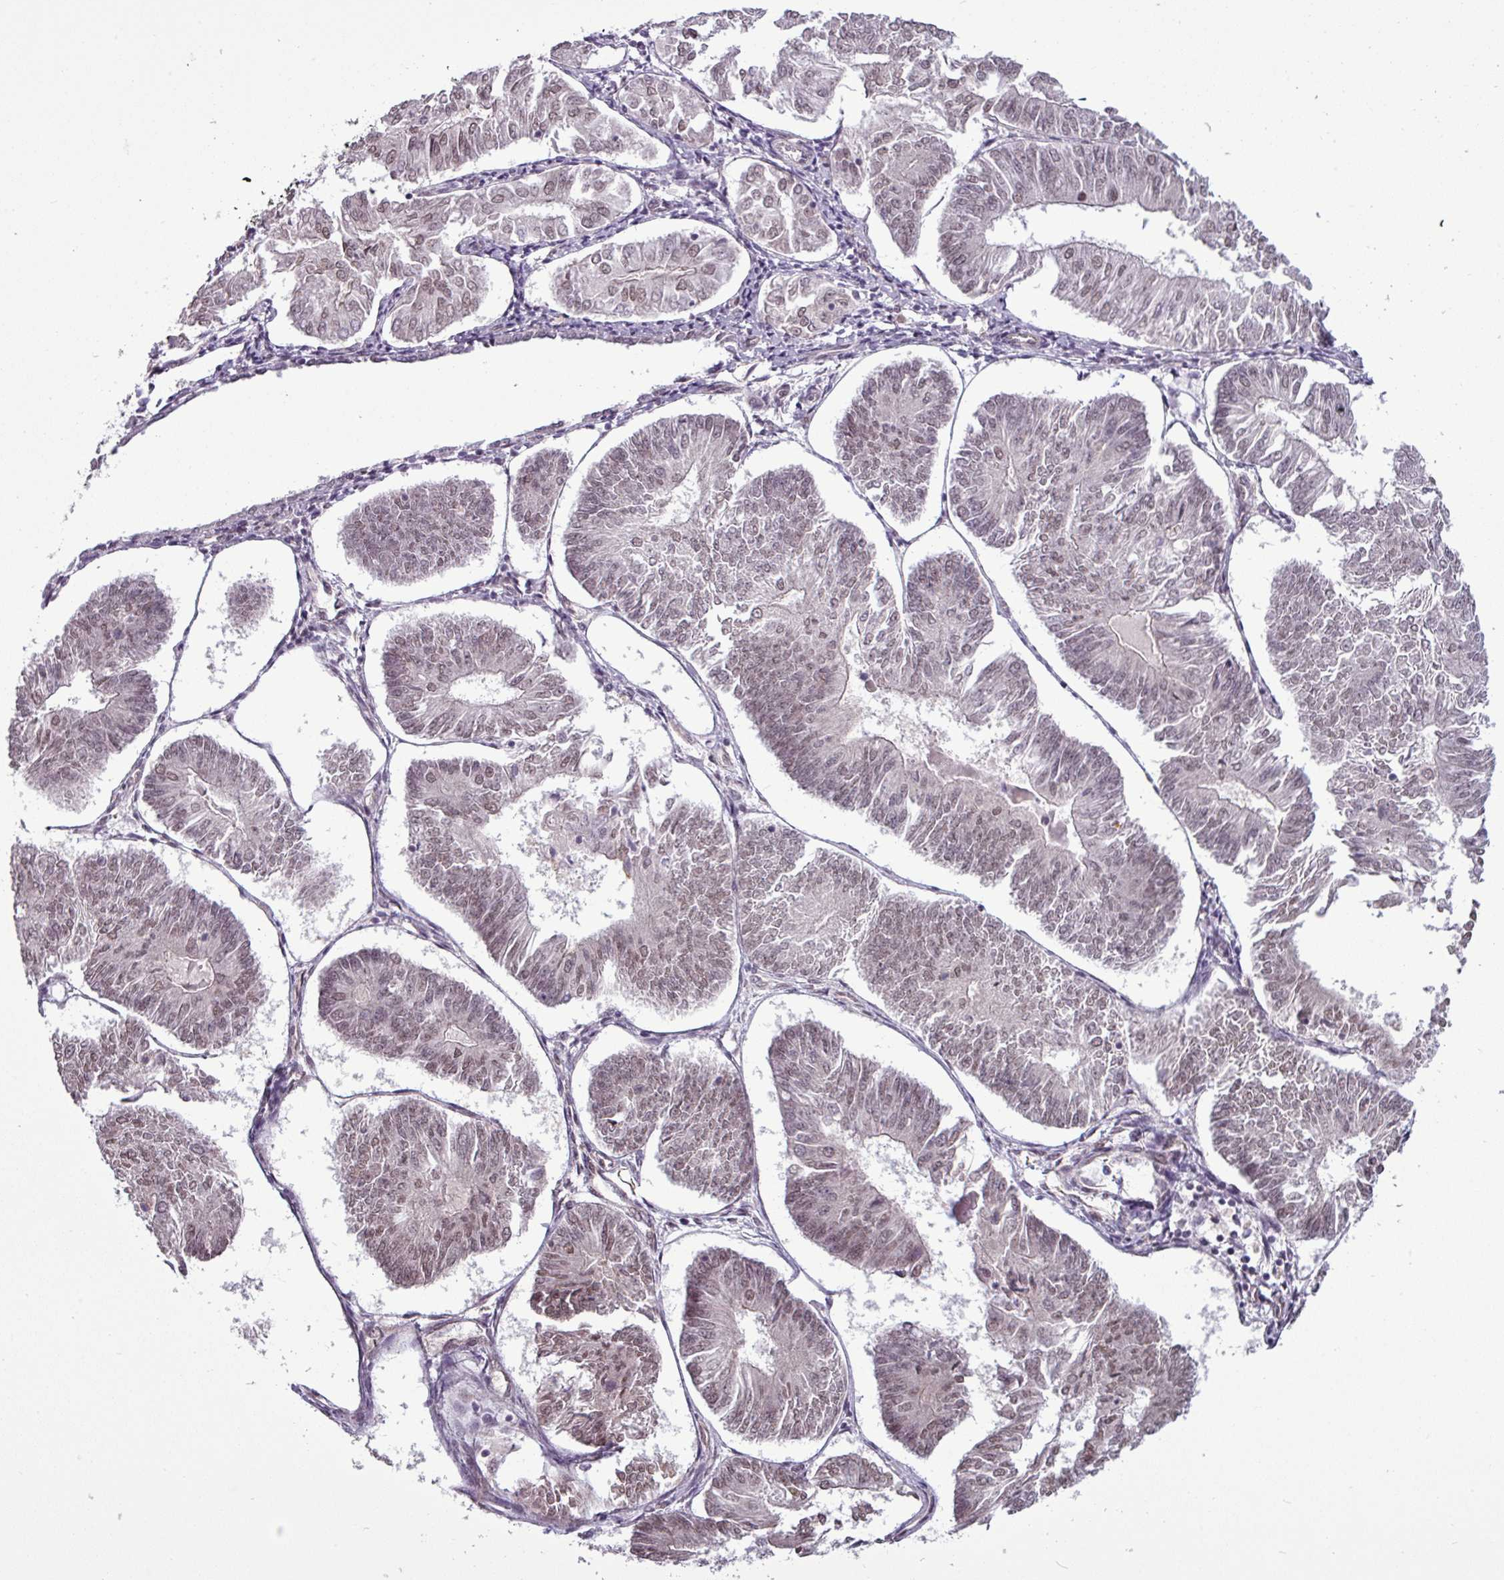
{"staining": {"intensity": "weak", "quantity": ">75%", "location": "nuclear"}, "tissue": "endometrial cancer", "cell_type": "Tumor cells", "image_type": "cancer", "snomed": [{"axis": "morphology", "description": "Adenocarcinoma, NOS"}, {"axis": "topography", "description": "Endometrium"}], "caption": "A micrograph showing weak nuclear positivity in about >75% of tumor cells in endometrial cancer, as visualized by brown immunohistochemical staining.", "gene": "GPT2", "patient": {"sex": "female", "age": 58}}